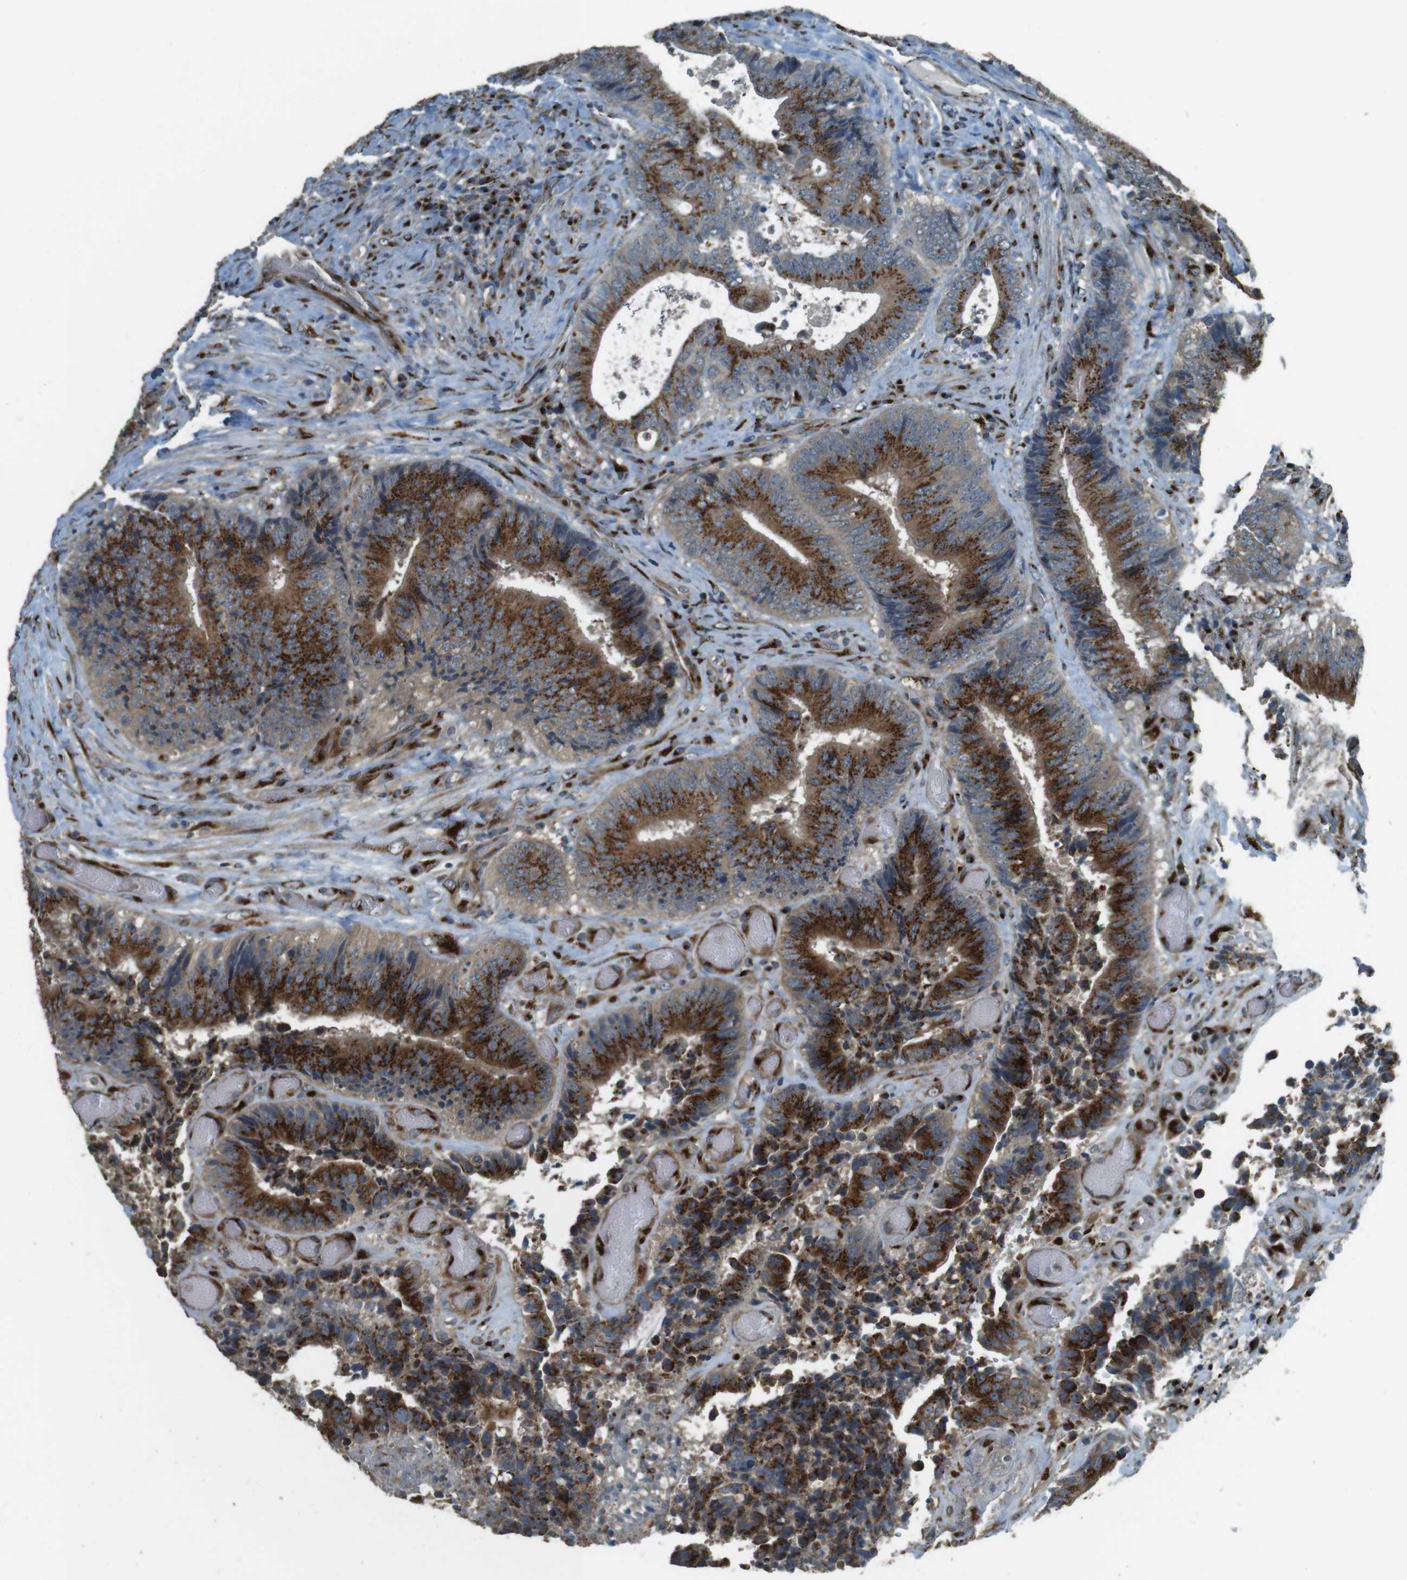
{"staining": {"intensity": "strong", "quantity": ">75%", "location": "cytoplasmic/membranous"}, "tissue": "colorectal cancer", "cell_type": "Tumor cells", "image_type": "cancer", "snomed": [{"axis": "morphology", "description": "Adenocarcinoma, NOS"}, {"axis": "topography", "description": "Rectum"}], "caption": "Colorectal cancer tissue exhibits strong cytoplasmic/membranous expression in about >75% of tumor cells, visualized by immunohistochemistry. Nuclei are stained in blue.", "gene": "TMEM115", "patient": {"sex": "male", "age": 72}}